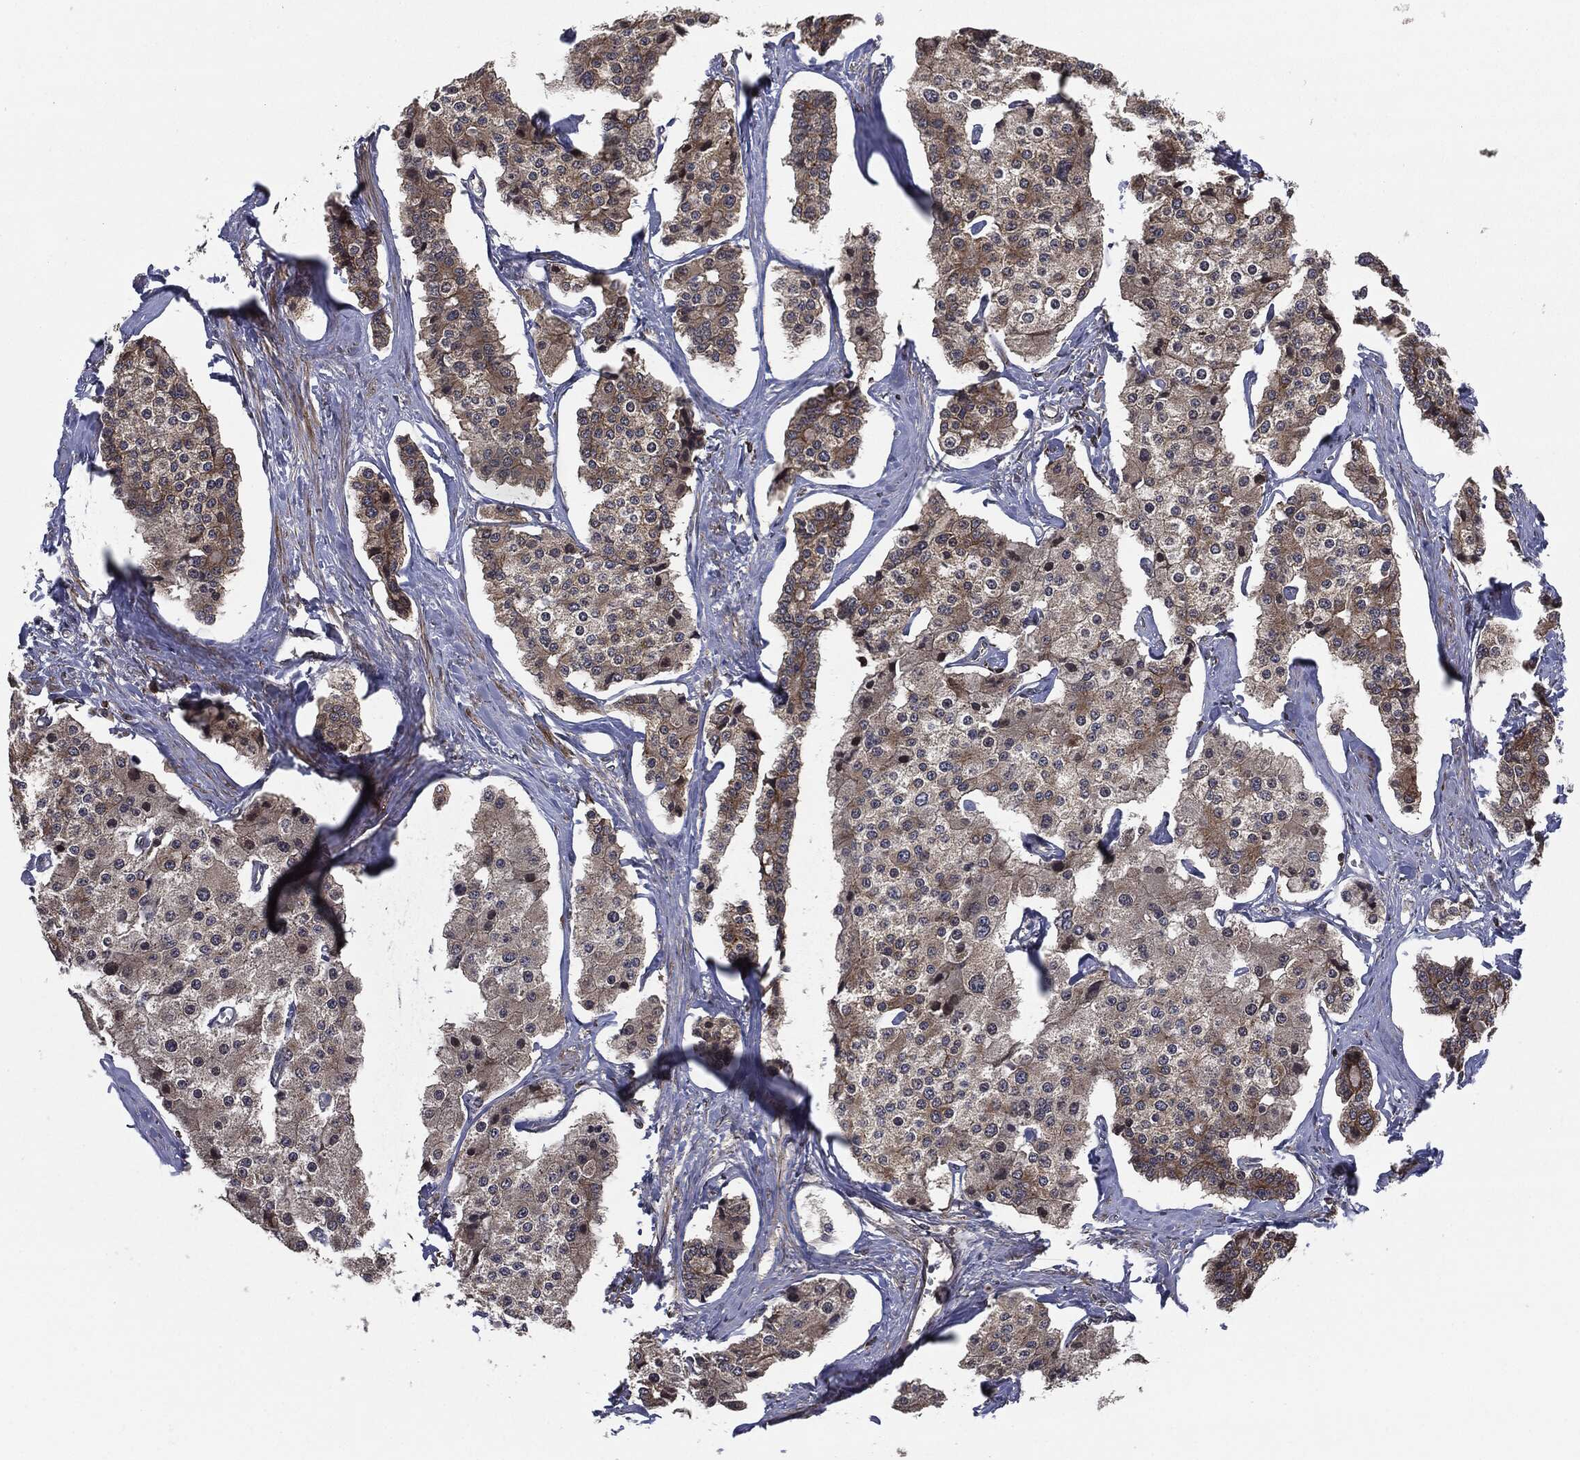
{"staining": {"intensity": "moderate", "quantity": "25%-75%", "location": "cytoplasmic/membranous"}, "tissue": "carcinoid", "cell_type": "Tumor cells", "image_type": "cancer", "snomed": [{"axis": "morphology", "description": "Carcinoid, malignant, NOS"}, {"axis": "topography", "description": "Small intestine"}], "caption": "Carcinoid (malignant) tissue shows moderate cytoplasmic/membranous expression in about 25%-75% of tumor cells, visualized by immunohistochemistry.", "gene": "UBR1", "patient": {"sex": "female", "age": 65}}